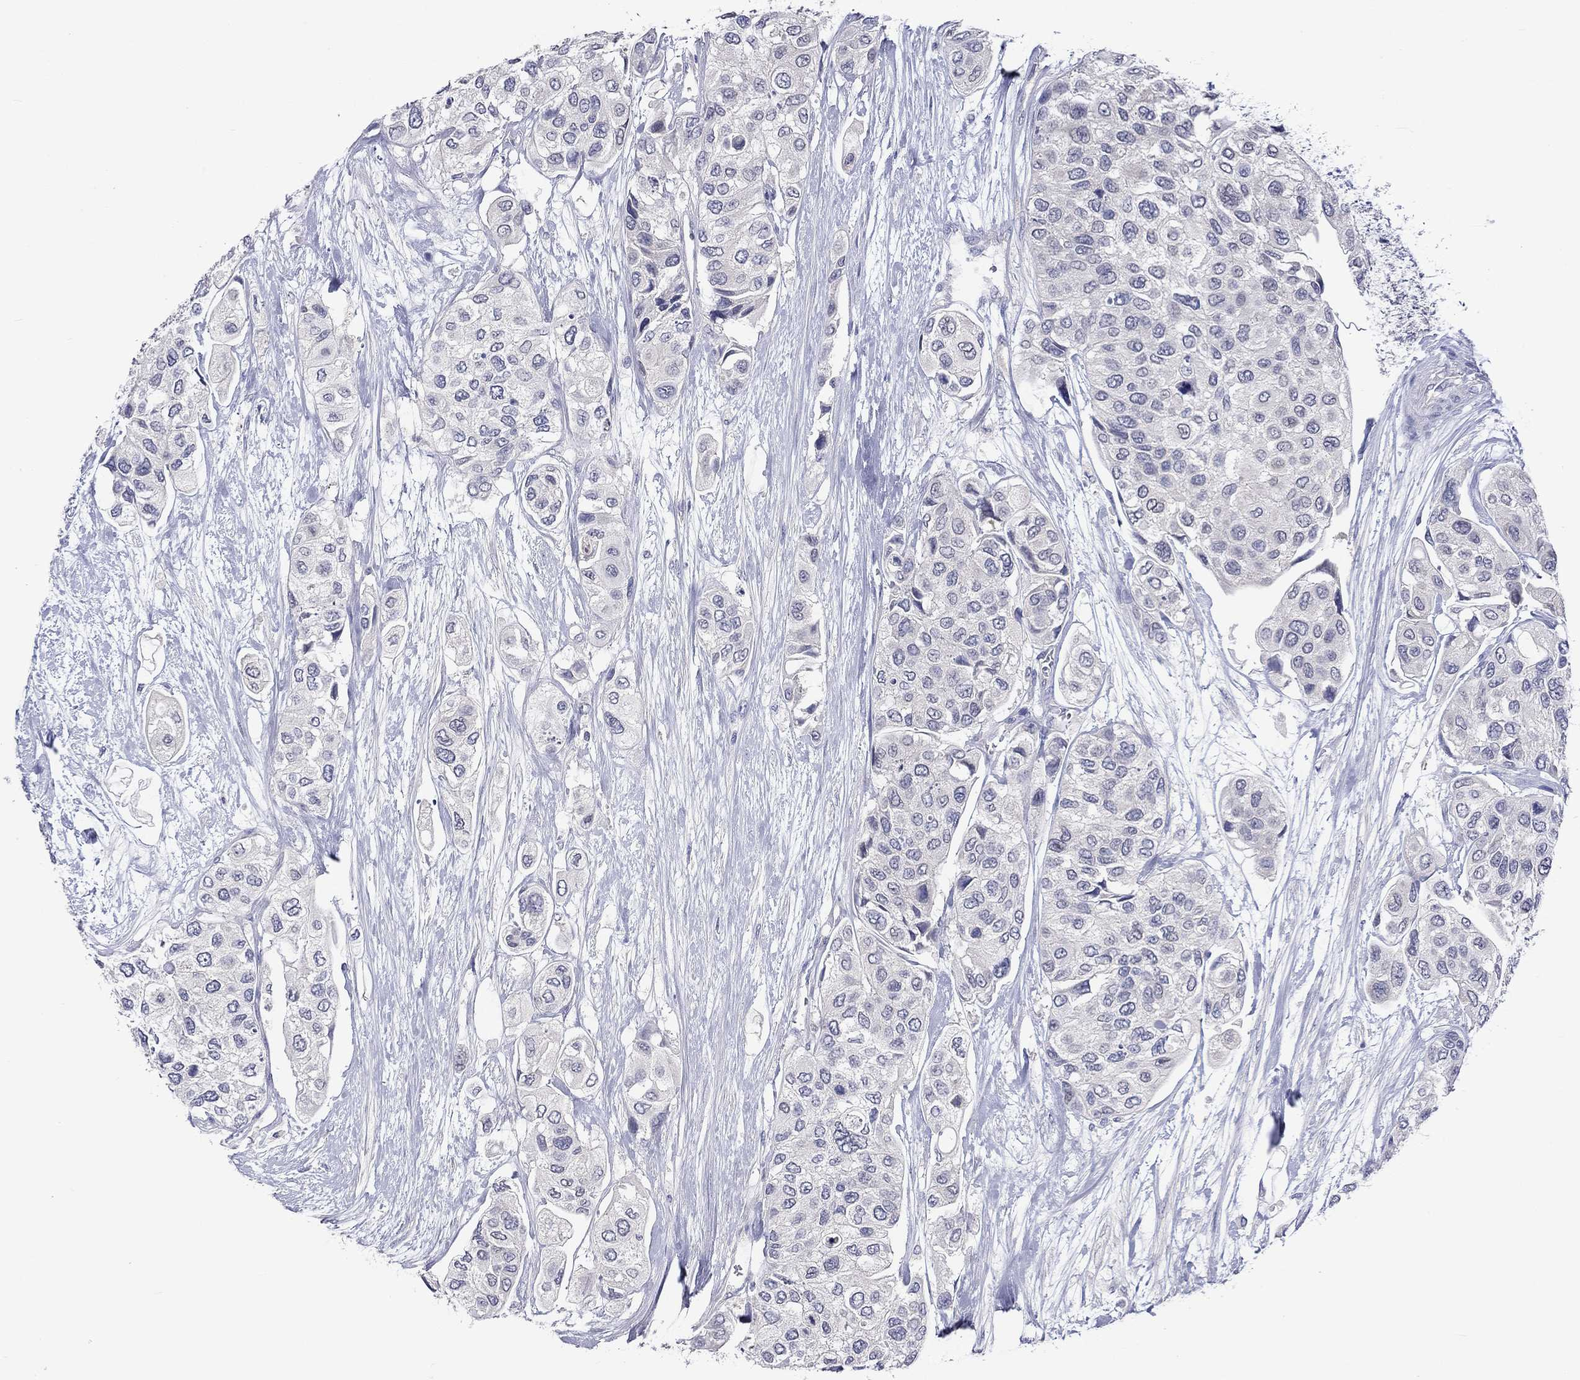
{"staining": {"intensity": "negative", "quantity": "none", "location": "none"}, "tissue": "urothelial cancer", "cell_type": "Tumor cells", "image_type": "cancer", "snomed": [{"axis": "morphology", "description": "Urothelial carcinoma, High grade"}, {"axis": "topography", "description": "Urinary bladder"}], "caption": "An IHC image of urothelial cancer is shown. There is no staining in tumor cells of urothelial cancer. (DAB immunohistochemistry visualized using brightfield microscopy, high magnification).", "gene": "LRFN4", "patient": {"sex": "male", "age": 77}}